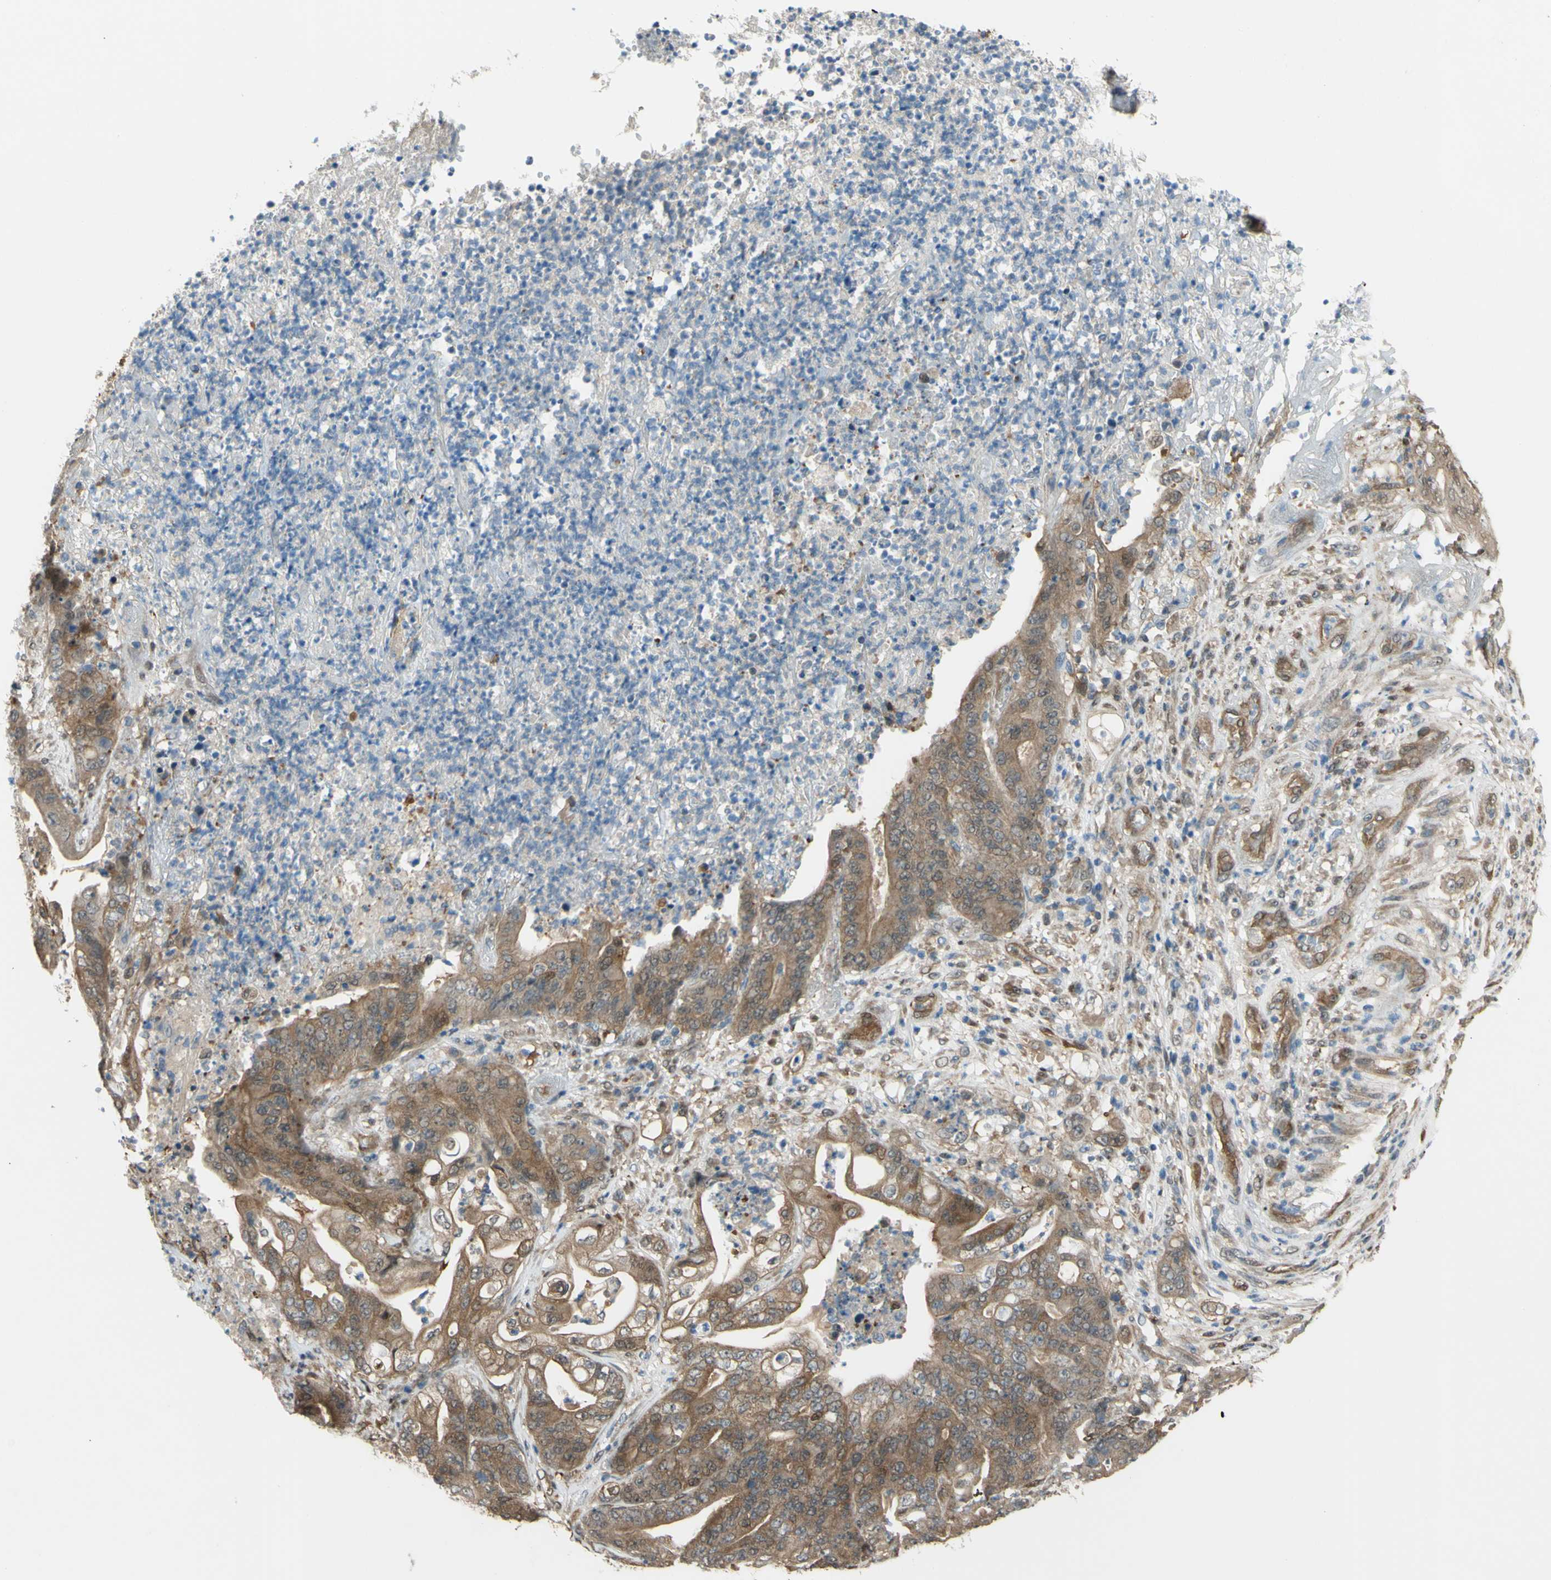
{"staining": {"intensity": "moderate", "quantity": ">75%", "location": "cytoplasmic/membranous"}, "tissue": "stomach cancer", "cell_type": "Tumor cells", "image_type": "cancer", "snomed": [{"axis": "morphology", "description": "Adenocarcinoma, NOS"}, {"axis": "topography", "description": "Stomach"}], "caption": "IHC staining of stomach cancer, which demonstrates medium levels of moderate cytoplasmic/membranous expression in approximately >75% of tumor cells indicating moderate cytoplasmic/membranous protein positivity. The staining was performed using DAB (3,3'-diaminobenzidine) (brown) for protein detection and nuclei were counterstained in hematoxylin (blue).", "gene": "YWHAQ", "patient": {"sex": "female", "age": 73}}